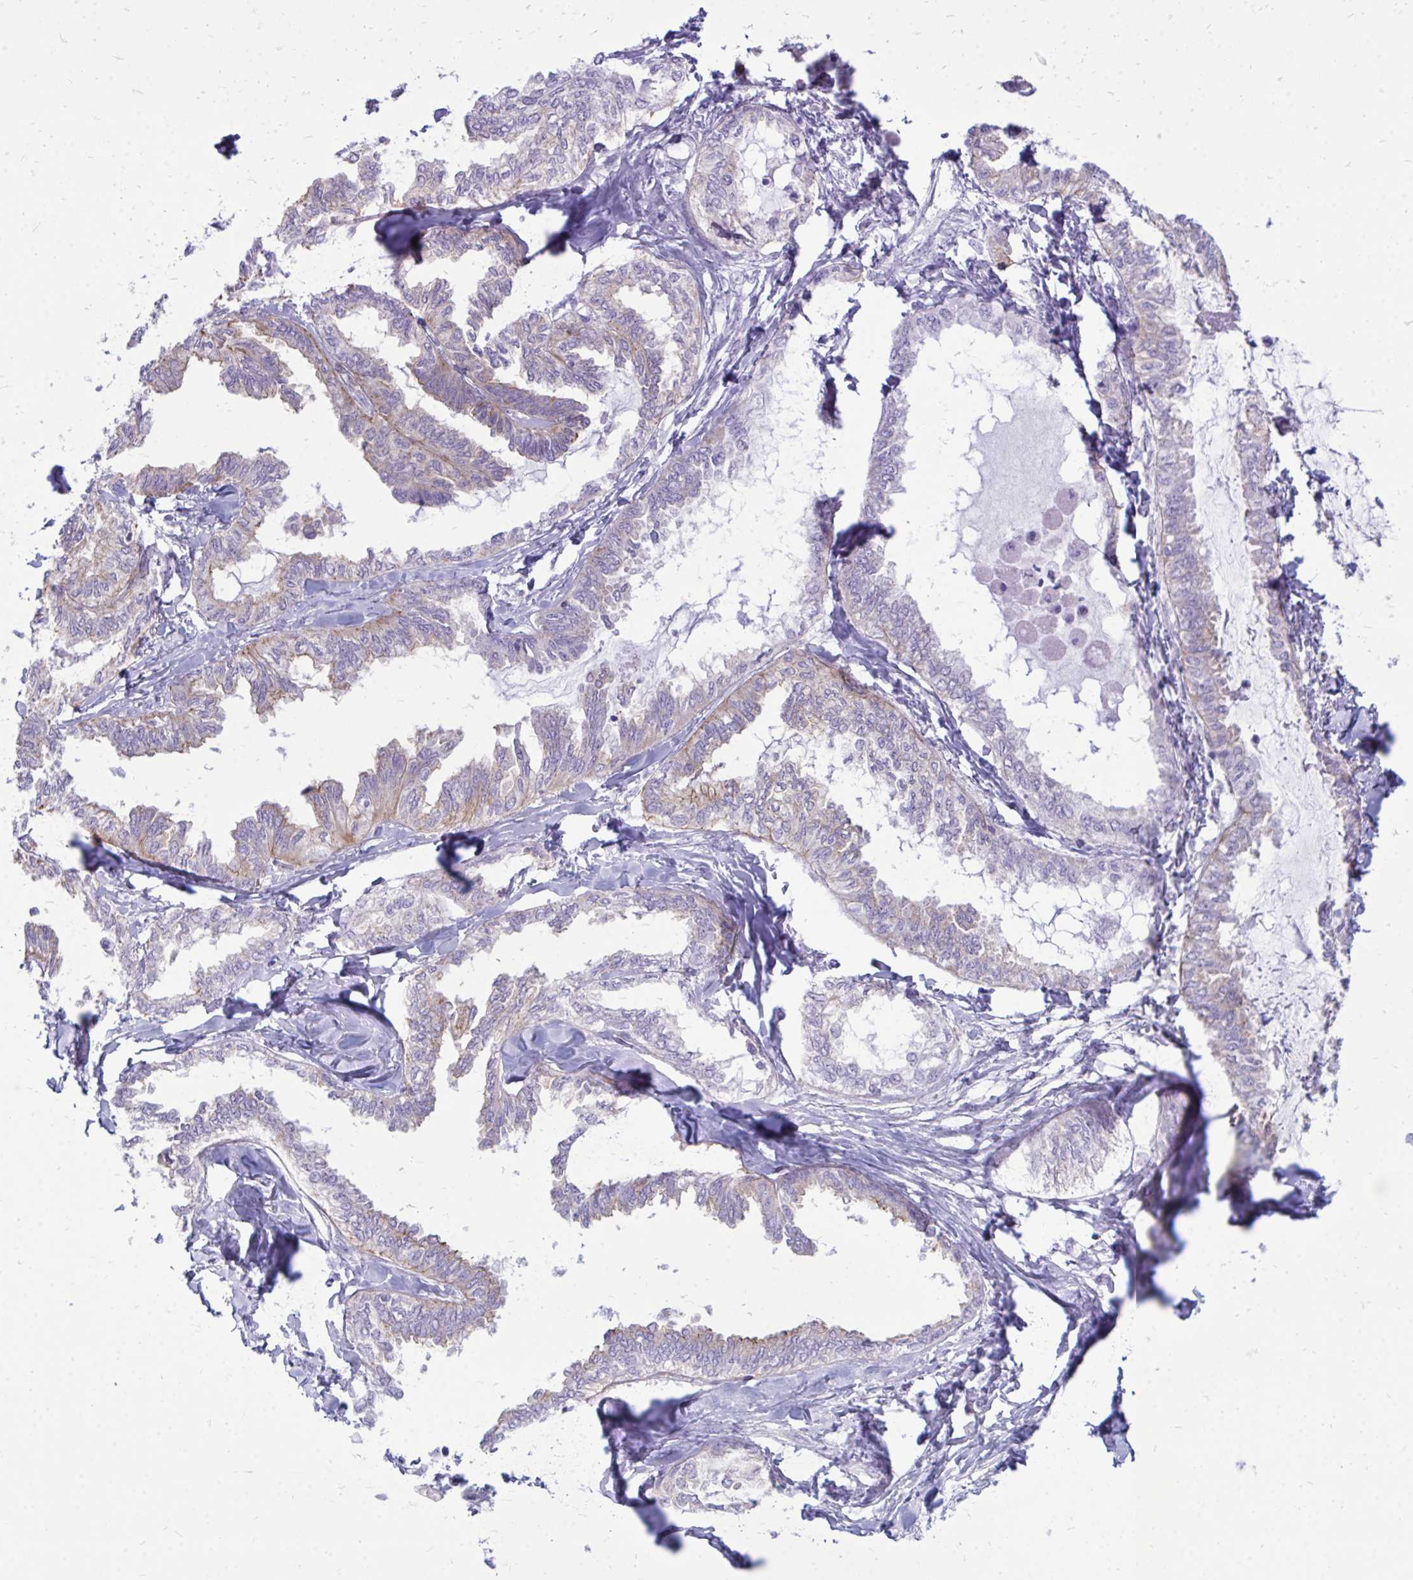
{"staining": {"intensity": "weak", "quantity": "<25%", "location": "cytoplasmic/membranous"}, "tissue": "ovarian cancer", "cell_type": "Tumor cells", "image_type": "cancer", "snomed": [{"axis": "morphology", "description": "Carcinoma, endometroid"}, {"axis": "topography", "description": "Ovary"}], "caption": "Immunohistochemical staining of ovarian cancer shows no significant positivity in tumor cells. (DAB immunohistochemistry with hematoxylin counter stain).", "gene": "SPTBN2", "patient": {"sex": "female", "age": 70}}